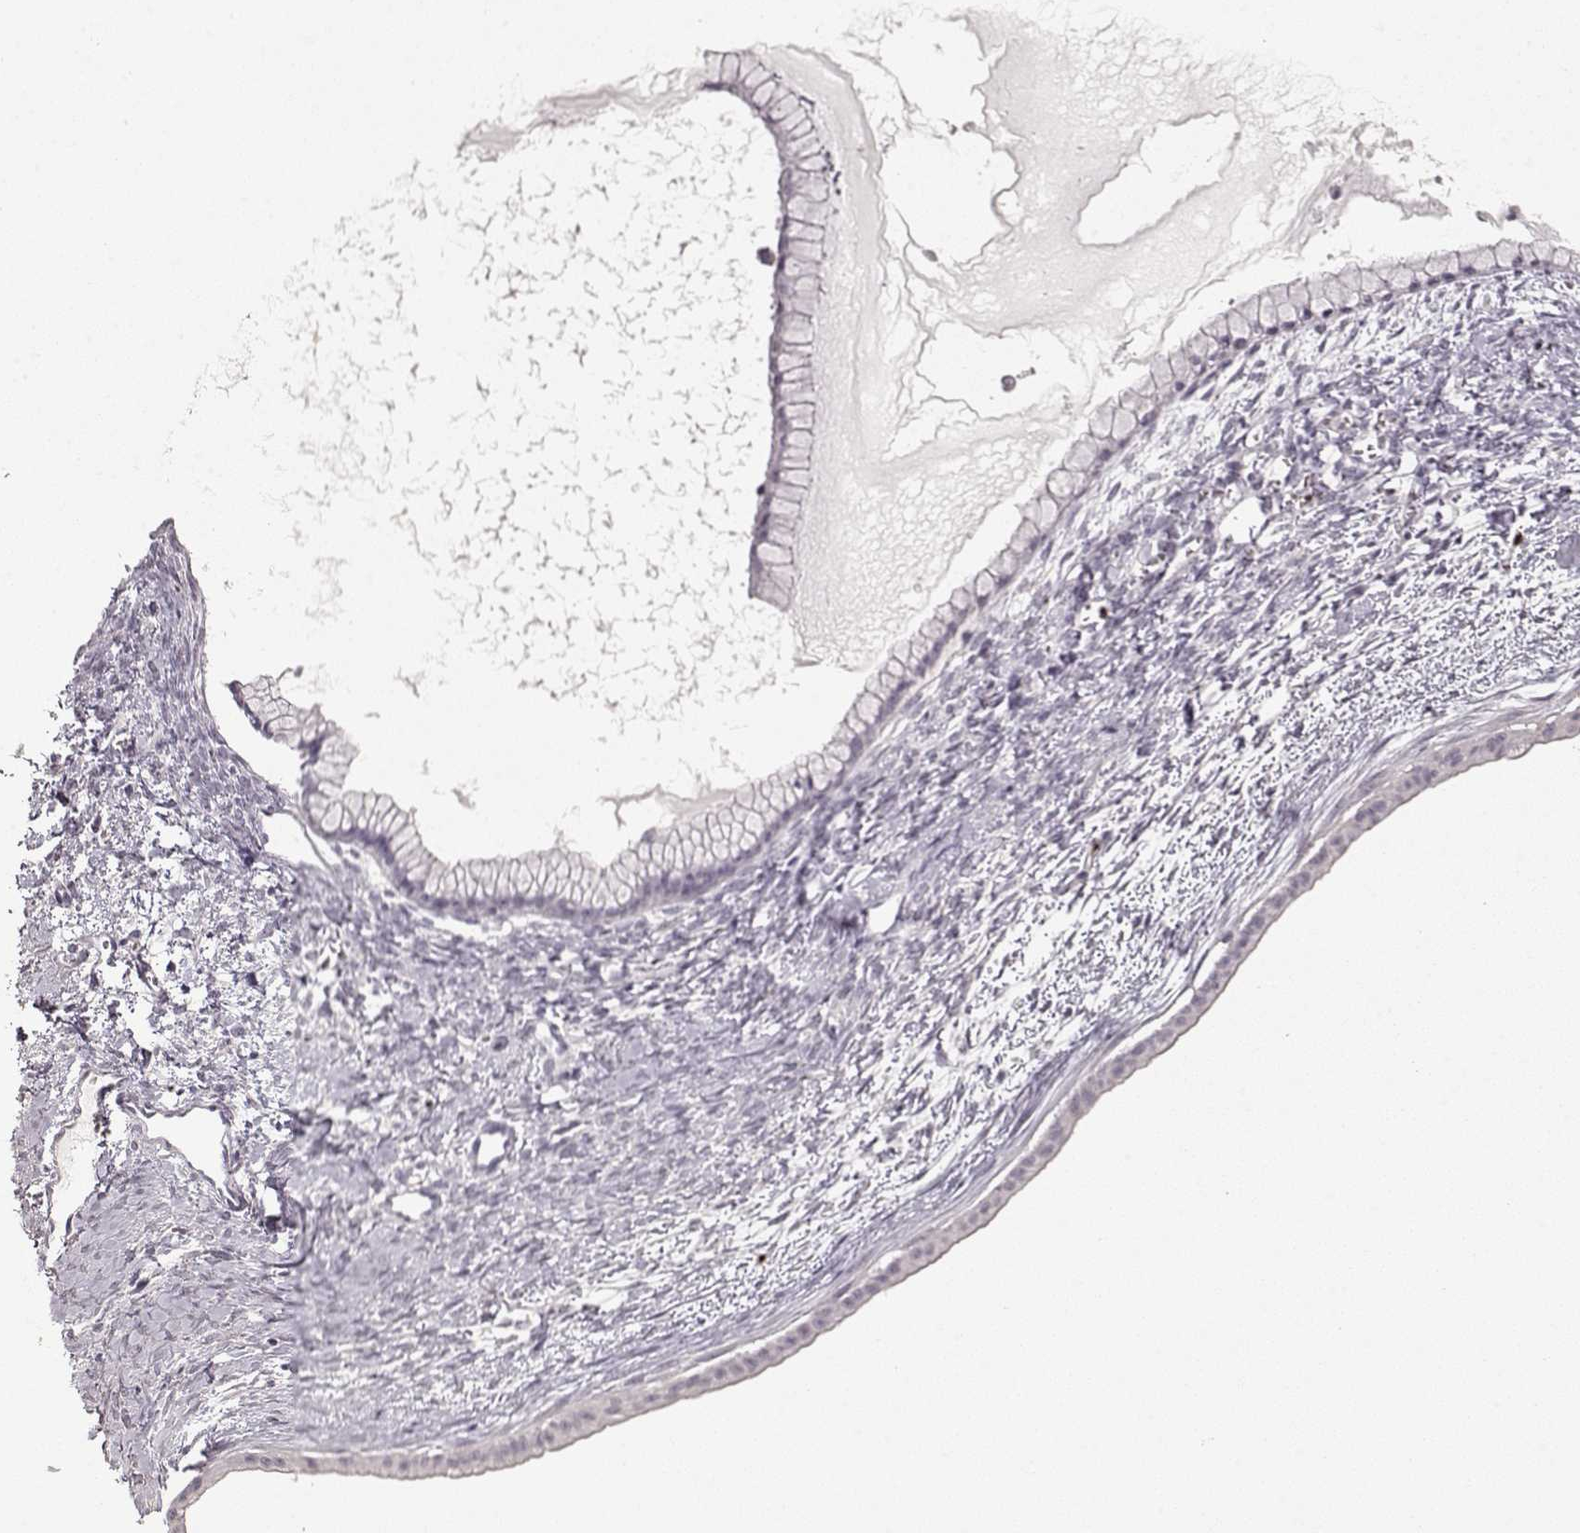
{"staining": {"intensity": "negative", "quantity": "none", "location": "none"}, "tissue": "ovarian cancer", "cell_type": "Tumor cells", "image_type": "cancer", "snomed": [{"axis": "morphology", "description": "Cystadenocarcinoma, mucinous, NOS"}, {"axis": "topography", "description": "Ovary"}], "caption": "Ovarian cancer (mucinous cystadenocarcinoma) stained for a protein using IHC shows no positivity tumor cells.", "gene": "S100B", "patient": {"sex": "female", "age": 41}}